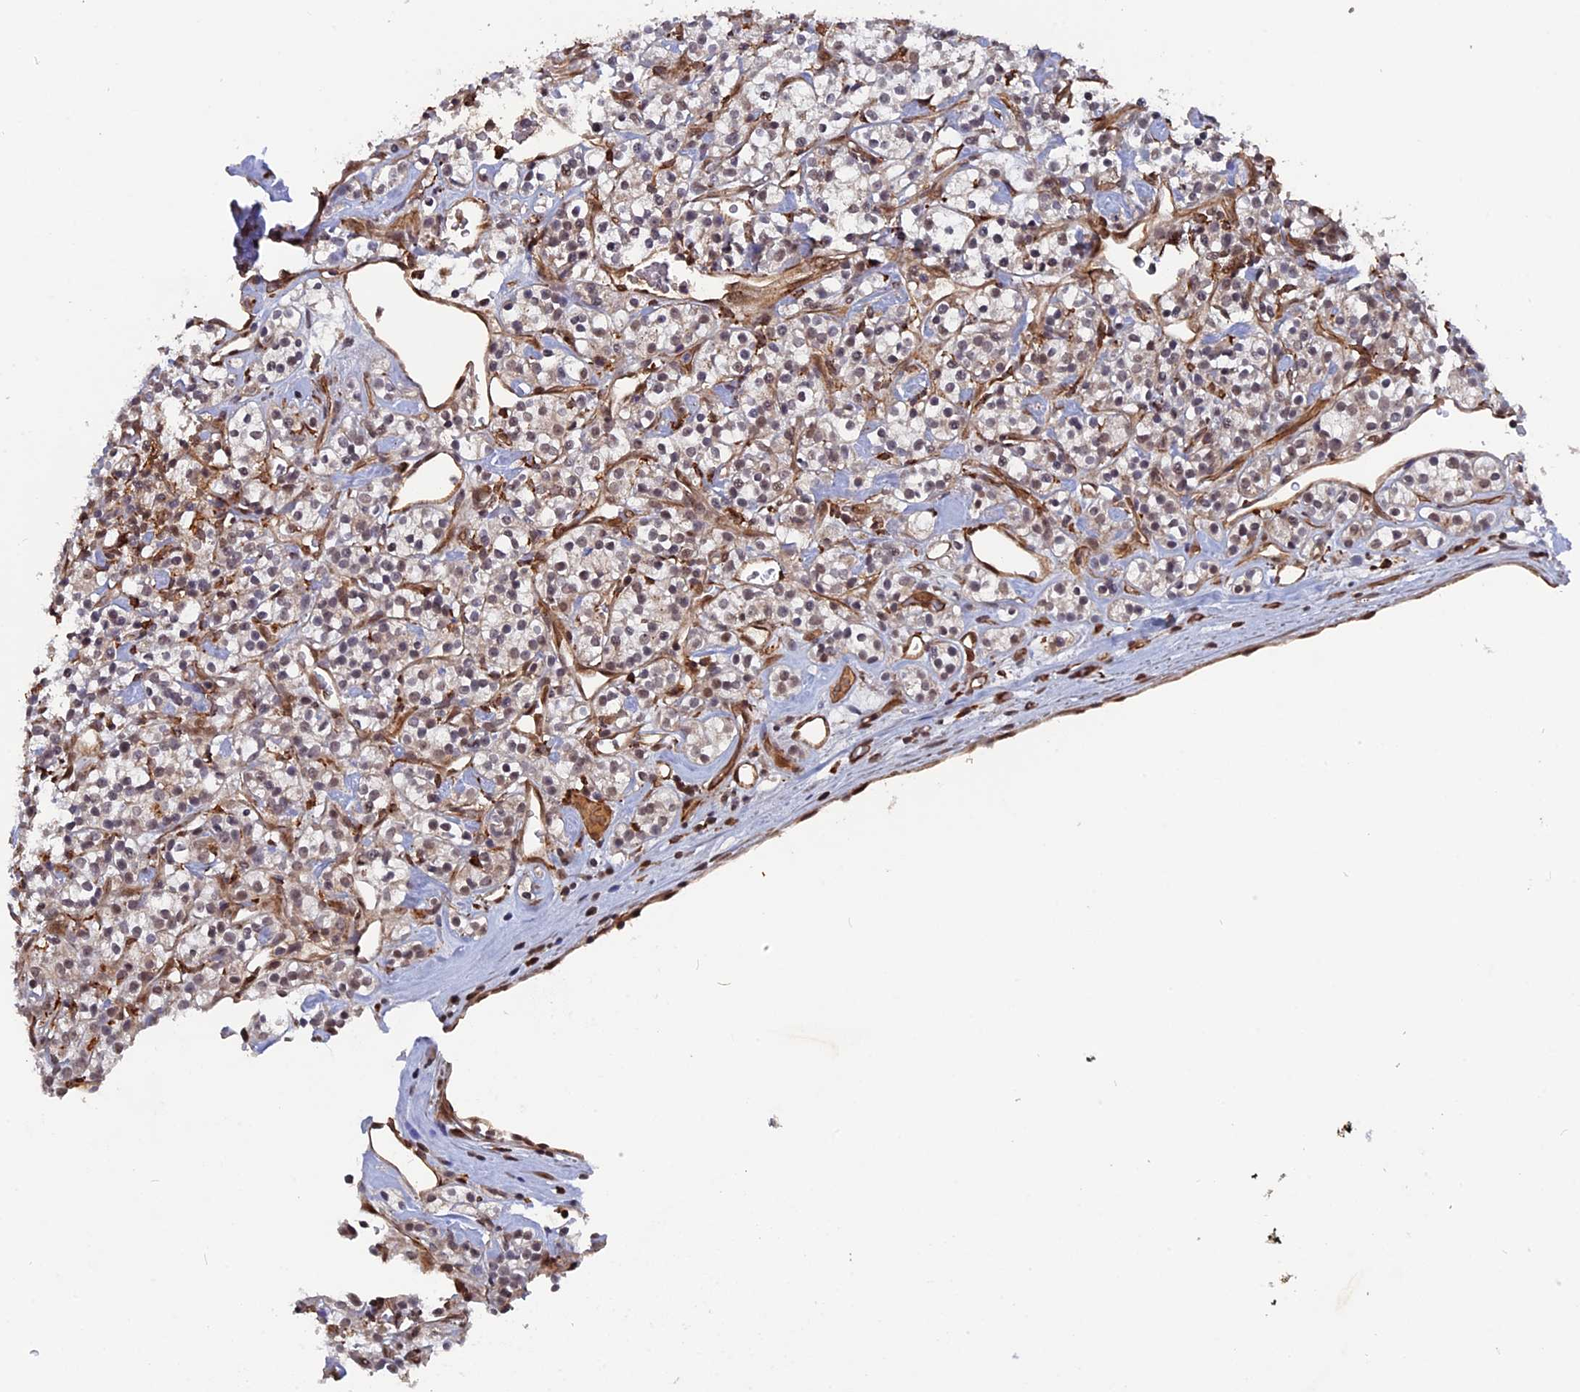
{"staining": {"intensity": "weak", "quantity": "<25%", "location": "nuclear"}, "tissue": "renal cancer", "cell_type": "Tumor cells", "image_type": "cancer", "snomed": [{"axis": "morphology", "description": "Adenocarcinoma, NOS"}, {"axis": "topography", "description": "Kidney"}], "caption": "High magnification brightfield microscopy of adenocarcinoma (renal) stained with DAB (3,3'-diaminobenzidine) (brown) and counterstained with hematoxylin (blue): tumor cells show no significant staining.", "gene": "NOSIP", "patient": {"sex": "male", "age": 77}}